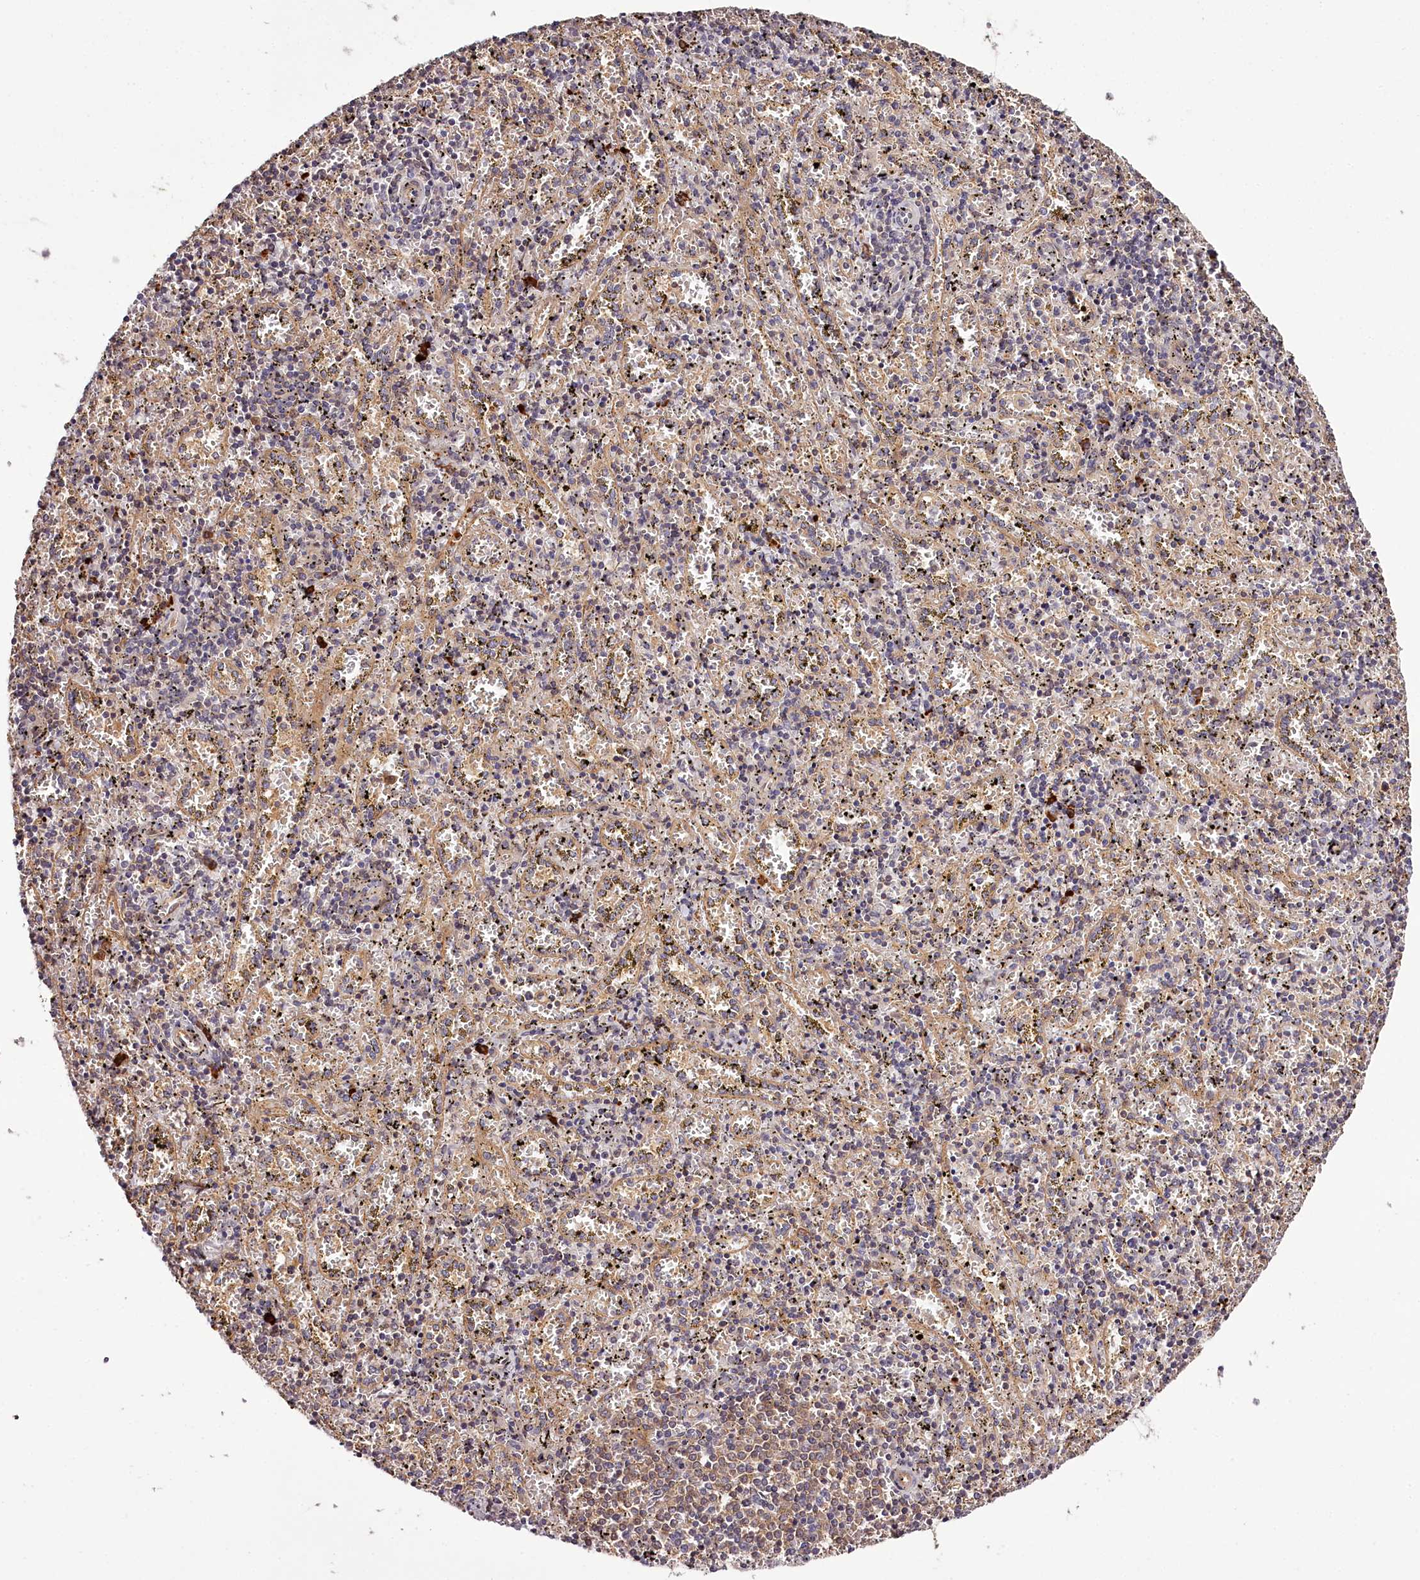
{"staining": {"intensity": "strong", "quantity": "<25%", "location": "cytoplasmic/membranous"}, "tissue": "spleen", "cell_type": "Cells in red pulp", "image_type": "normal", "snomed": [{"axis": "morphology", "description": "Normal tissue, NOS"}, {"axis": "topography", "description": "Spleen"}], "caption": "Immunohistochemistry staining of benign spleen, which reveals medium levels of strong cytoplasmic/membranous staining in about <25% of cells in red pulp indicating strong cytoplasmic/membranous protein expression. The staining was performed using DAB (brown) for protein detection and nuclei were counterstained in hematoxylin (blue).", "gene": "TARS1", "patient": {"sex": "male", "age": 11}}